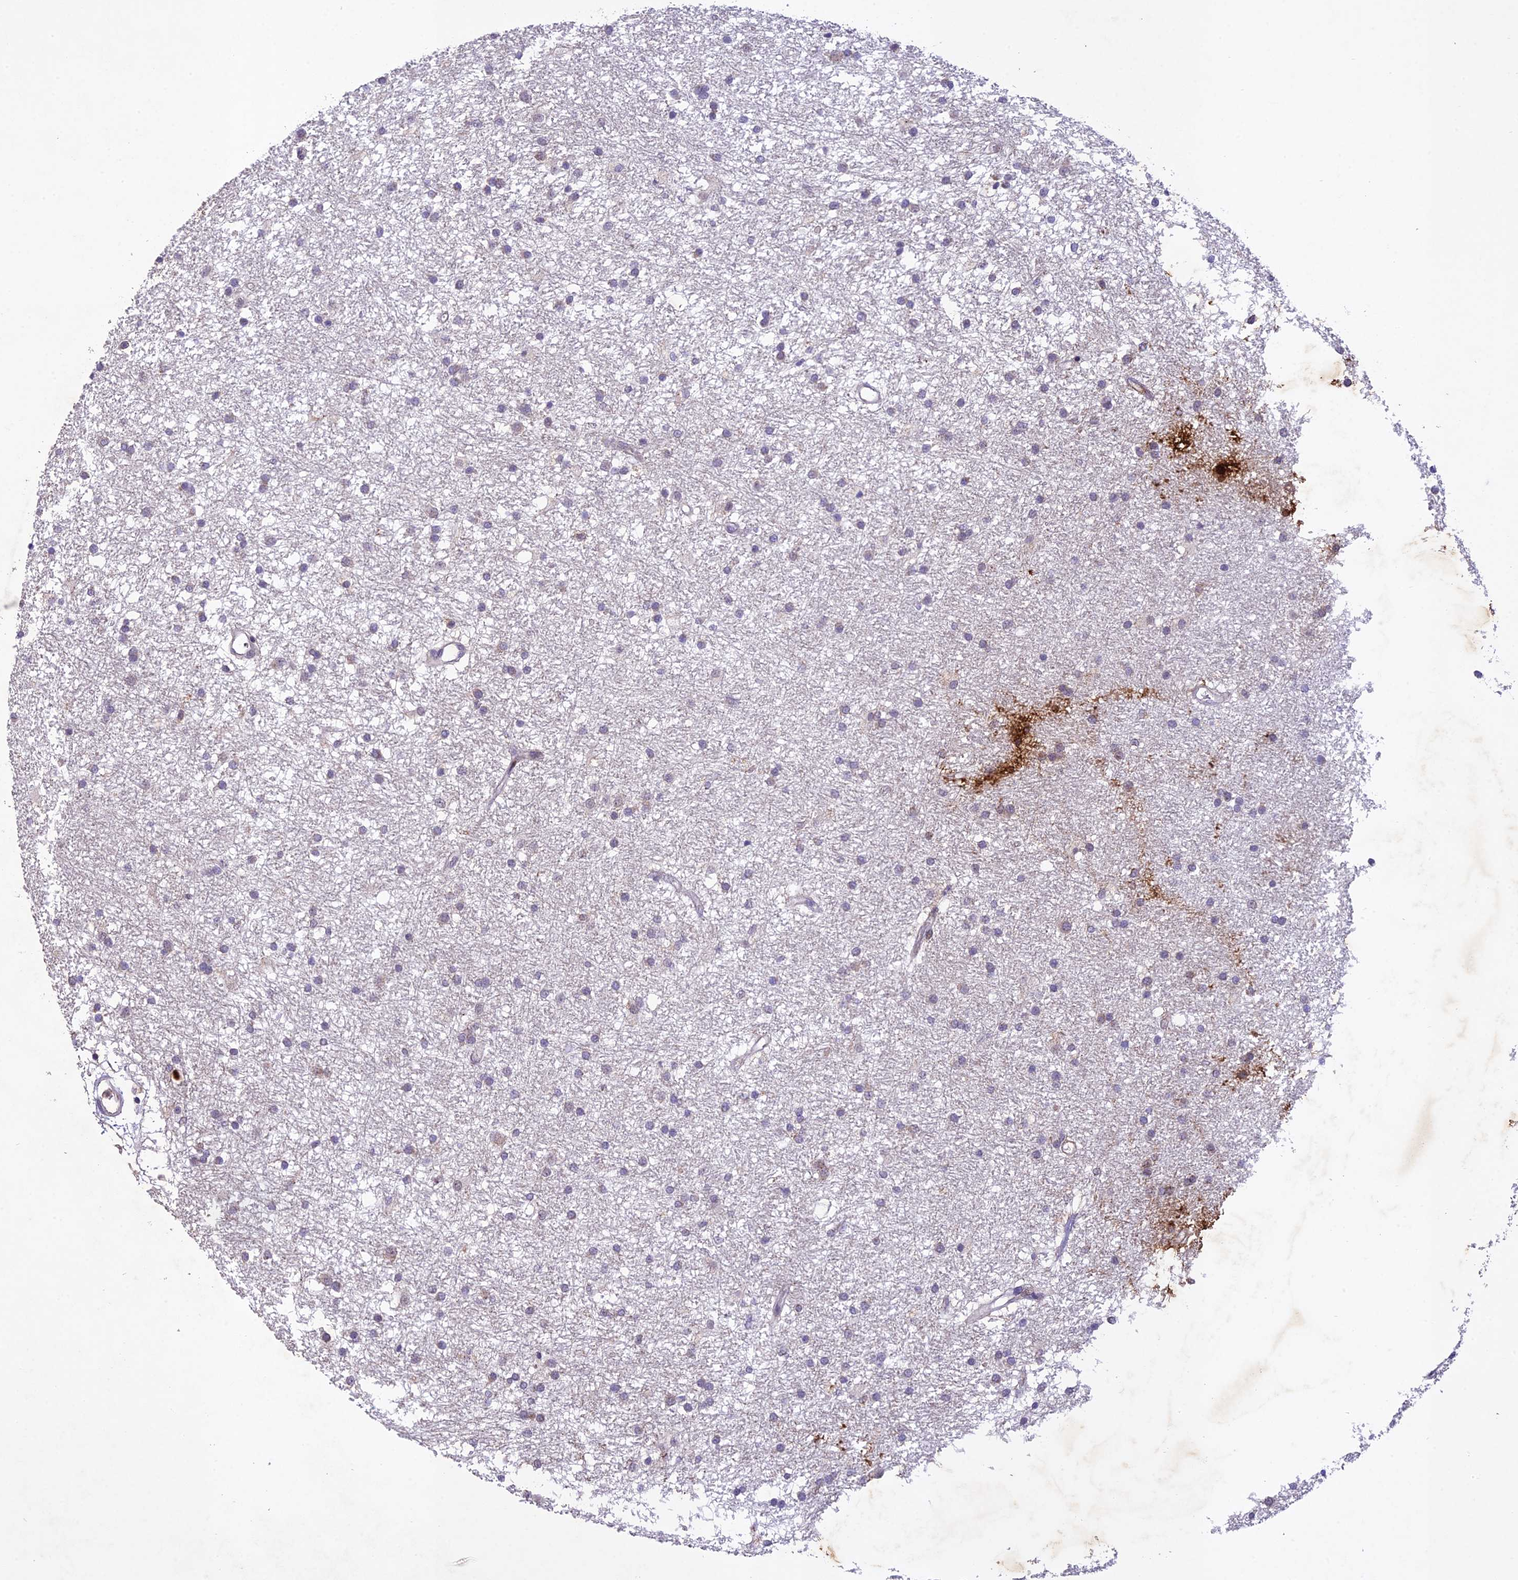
{"staining": {"intensity": "negative", "quantity": "none", "location": "none"}, "tissue": "glioma", "cell_type": "Tumor cells", "image_type": "cancer", "snomed": [{"axis": "morphology", "description": "Glioma, malignant, High grade"}, {"axis": "topography", "description": "Brain"}], "caption": "DAB (3,3'-diaminobenzidine) immunohistochemical staining of human glioma demonstrates no significant expression in tumor cells.", "gene": "ANKRD52", "patient": {"sex": "male", "age": 77}}